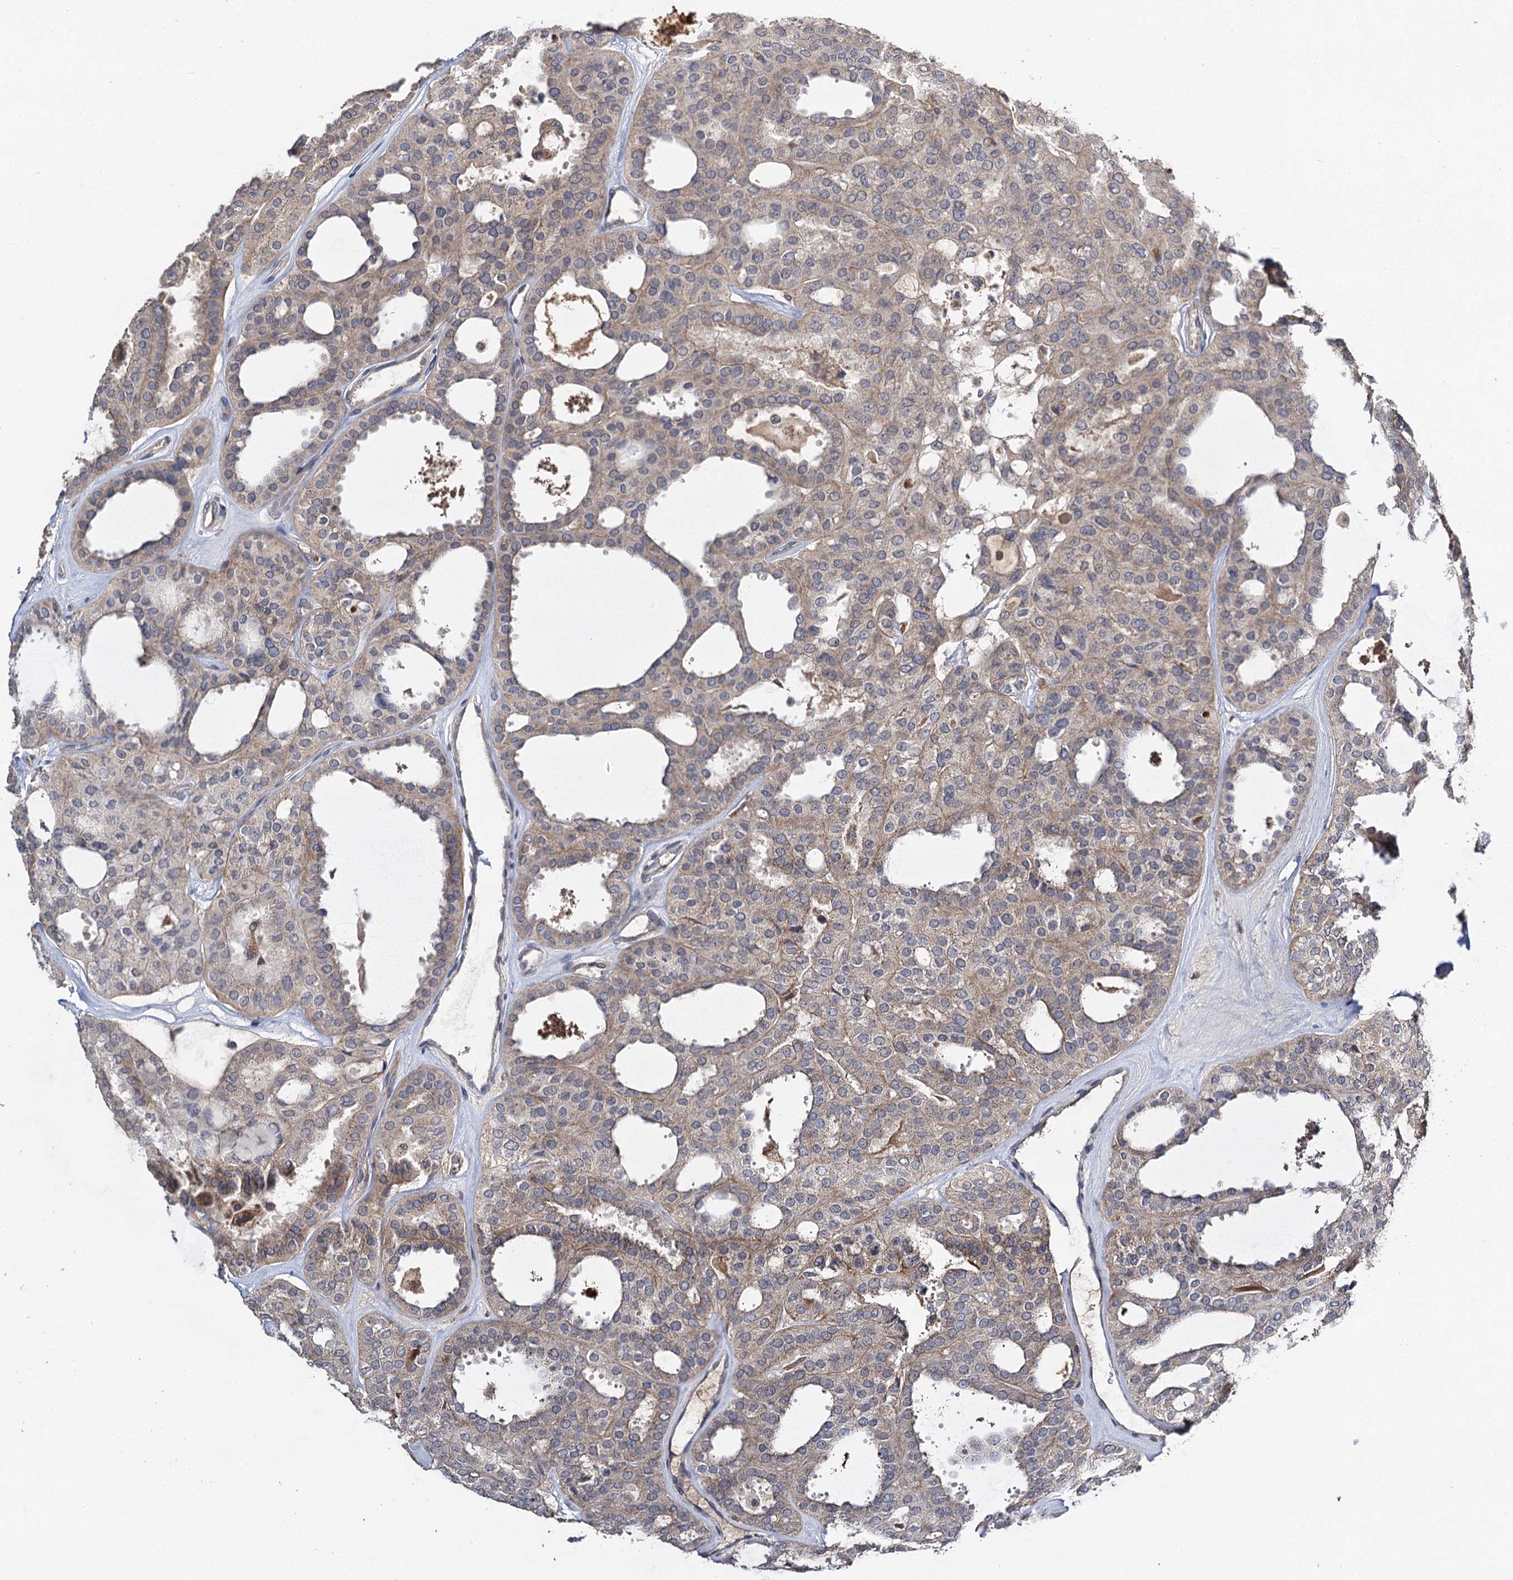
{"staining": {"intensity": "weak", "quantity": ">75%", "location": "cytoplasmic/membranous"}, "tissue": "thyroid cancer", "cell_type": "Tumor cells", "image_type": "cancer", "snomed": [{"axis": "morphology", "description": "Follicular adenoma carcinoma, NOS"}, {"axis": "topography", "description": "Thyroid gland"}], "caption": "The immunohistochemical stain highlights weak cytoplasmic/membranous expression in tumor cells of follicular adenoma carcinoma (thyroid) tissue. (DAB IHC with brightfield microscopy, high magnification).", "gene": "VPS37D", "patient": {"sex": "male", "age": 75}}